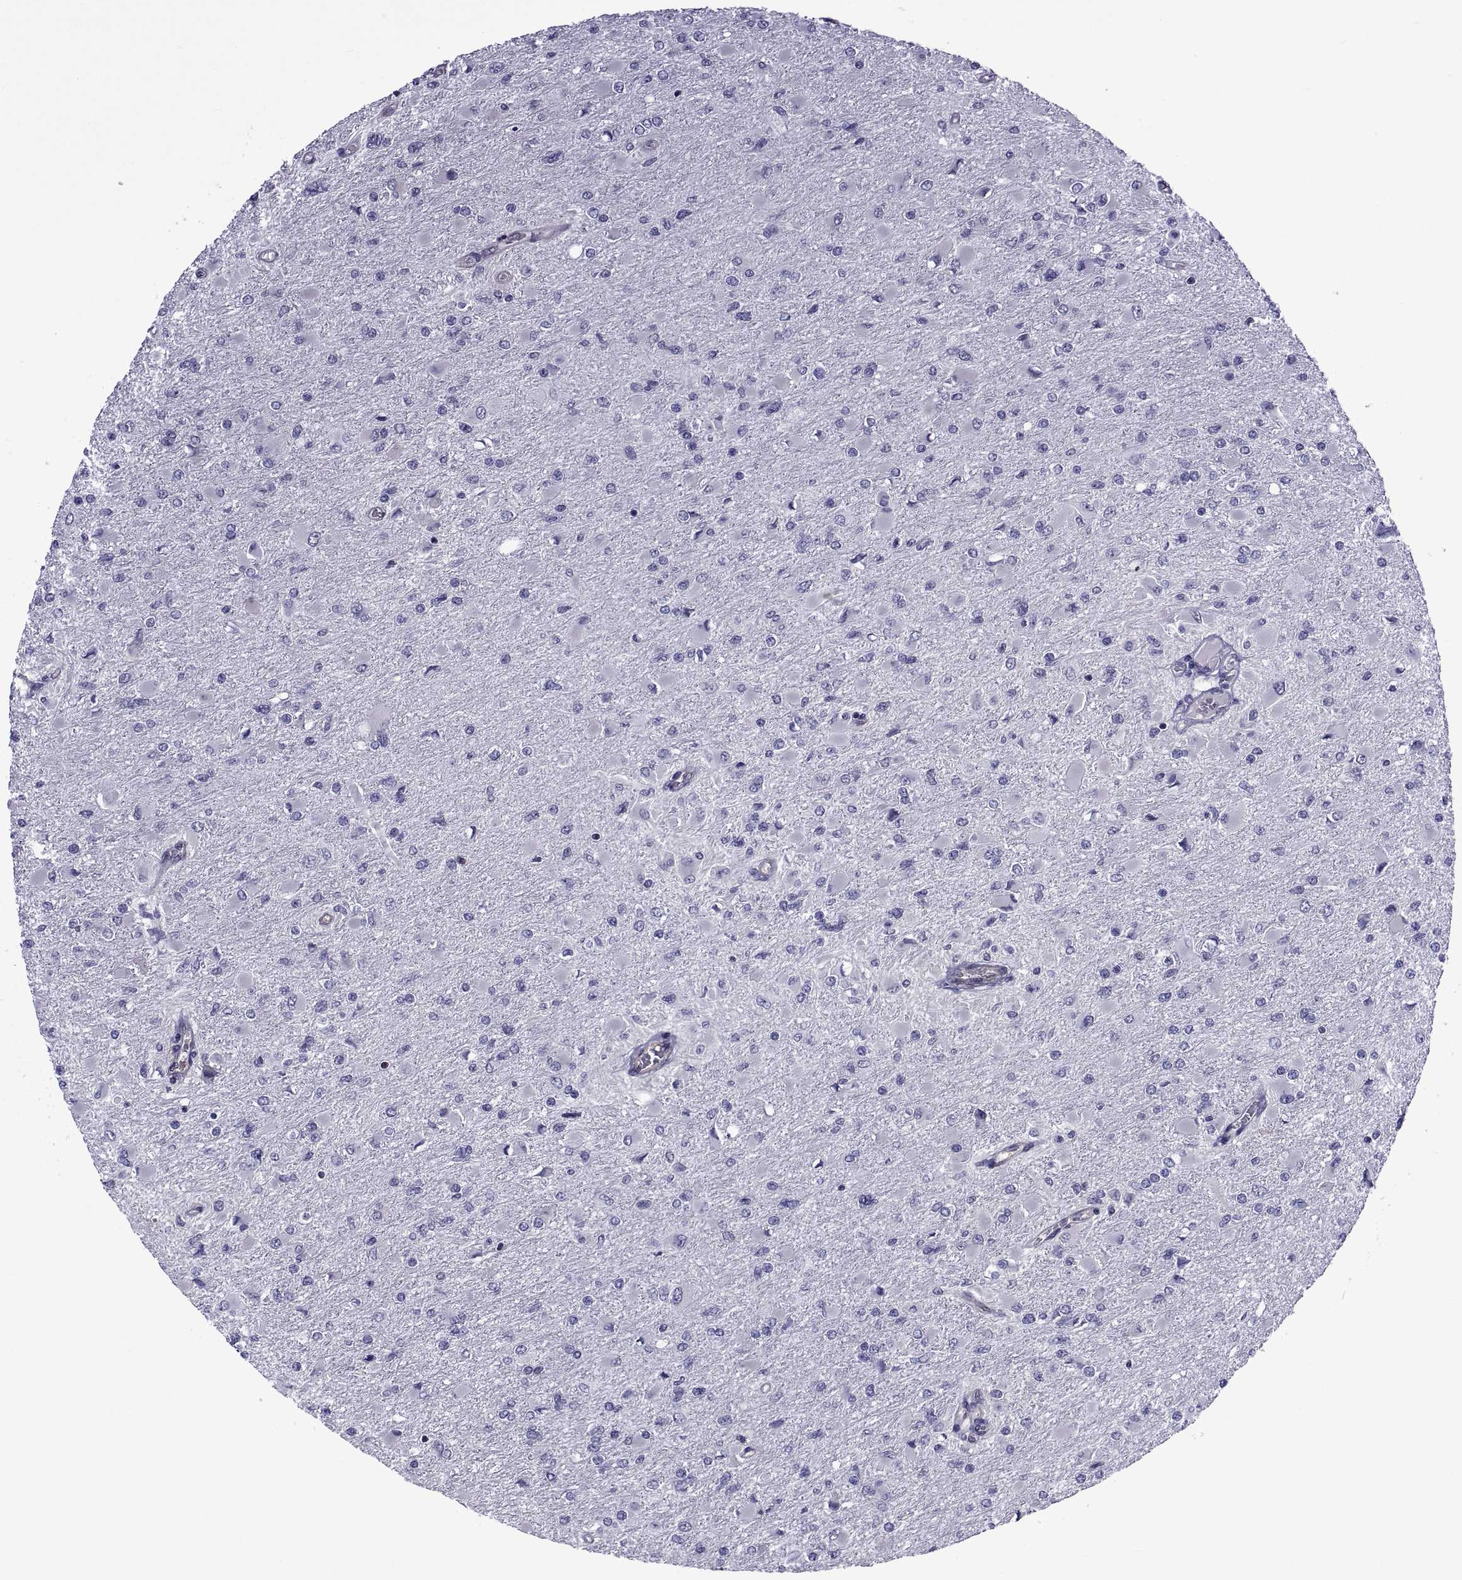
{"staining": {"intensity": "negative", "quantity": "none", "location": "none"}, "tissue": "glioma", "cell_type": "Tumor cells", "image_type": "cancer", "snomed": [{"axis": "morphology", "description": "Glioma, malignant, High grade"}, {"axis": "topography", "description": "Cerebral cortex"}], "caption": "The photomicrograph displays no significant expression in tumor cells of high-grade glioma (malignant).", "gene": "LCN9", "patient": {"sex": "female", "age": 36}}